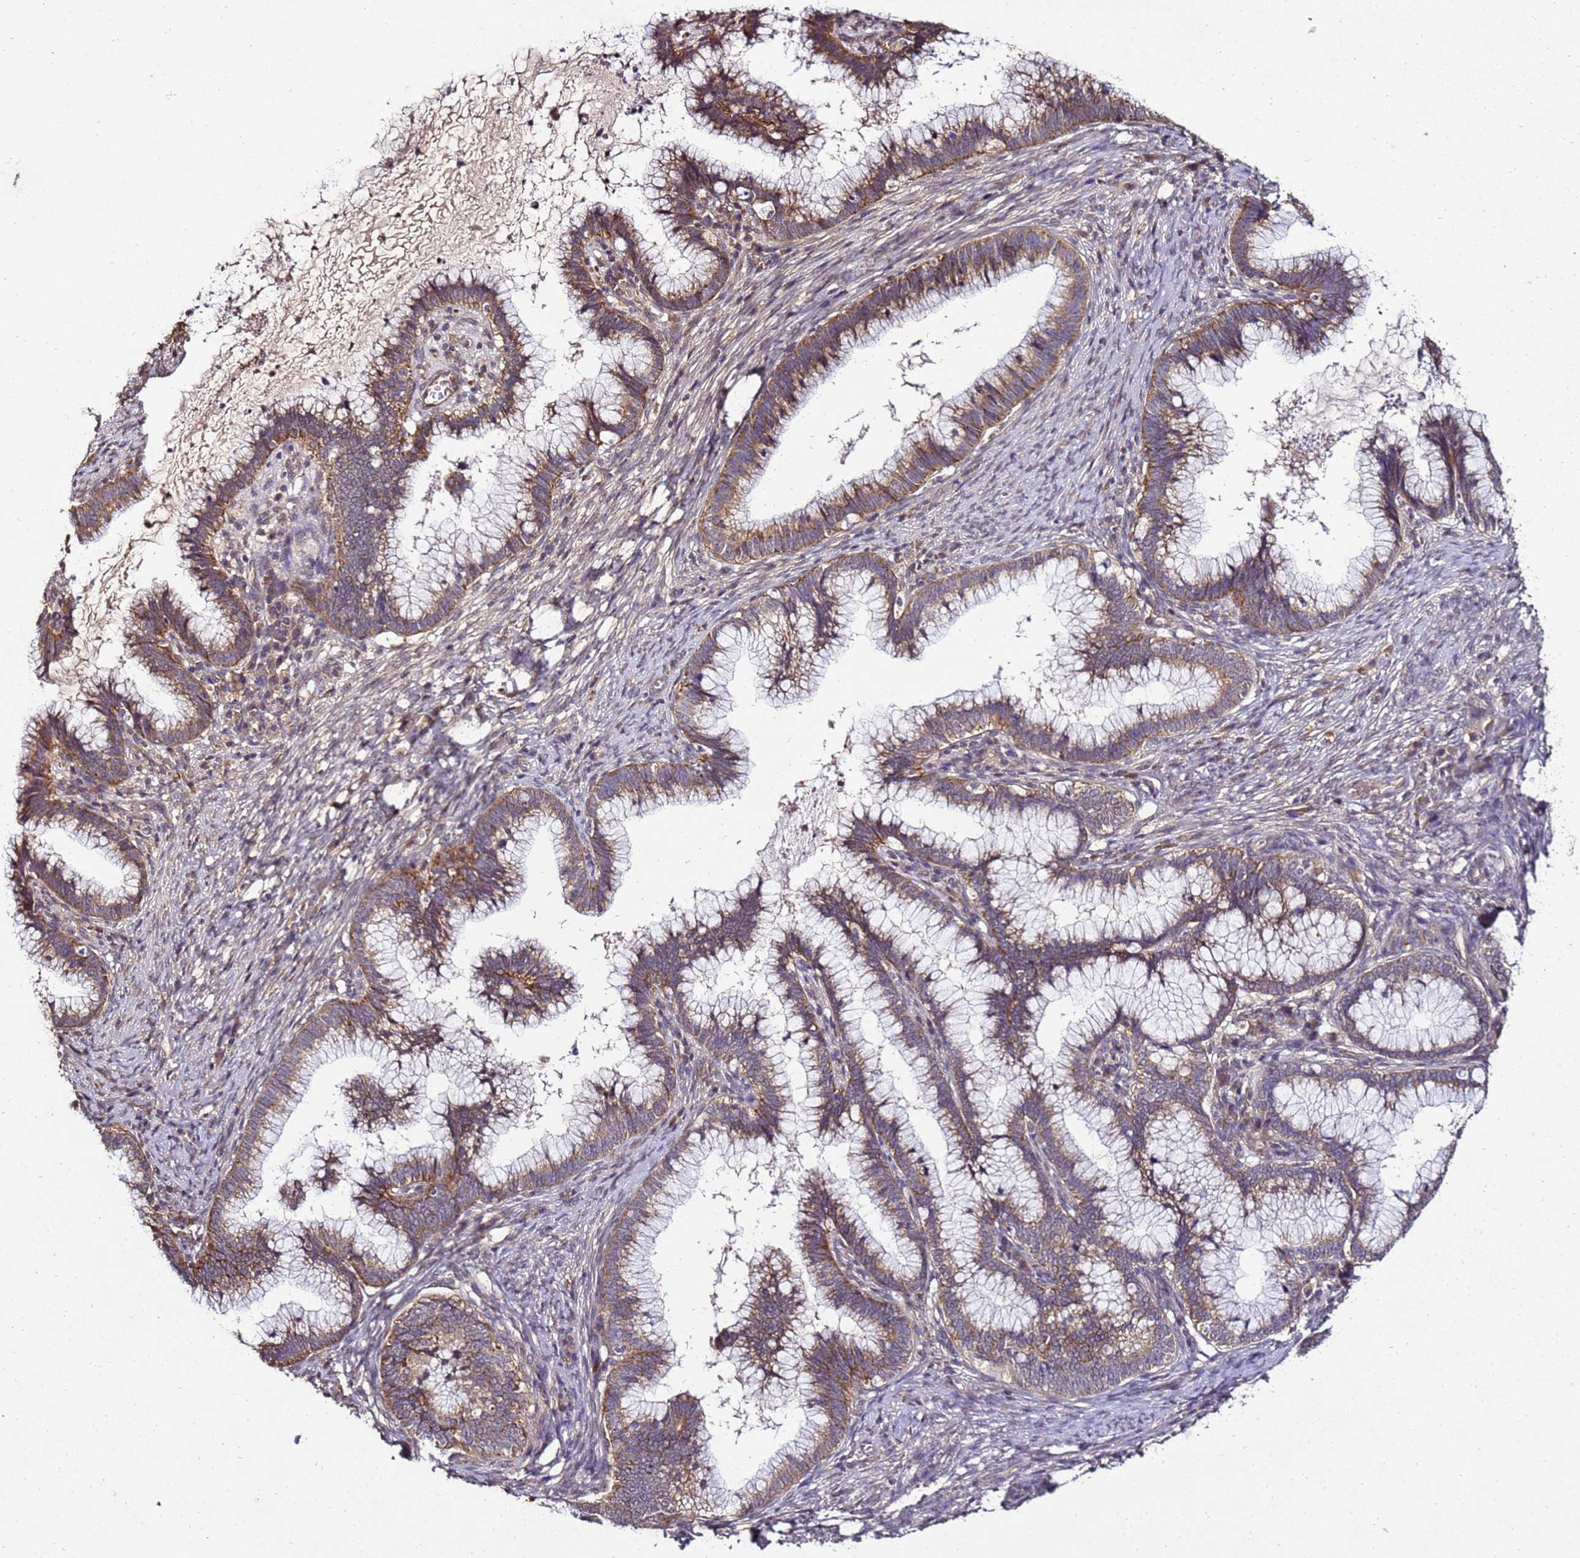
{"staining": {"intensity": "moderate", "quantity": ">75%", "location": "cytoplasmic/membranous"}, "tissue": "cervical cancer", "cell_type": "Tumor cells", "image_type": "cancer", "snomed": [{"axis": "morphology", "description": "Adenocarcinoma, NOS"}, {"axis": "topography", "description": "Cervix"}], "caption": "Adenocarcinoma (cervical) stained for a protein (brown) displays moderate cytoplasmic/membranous positive positivity in approximately >75% of tumor cells.", "gene": "ANKRD17", "patient": {"sex": "female", "age": 36}}